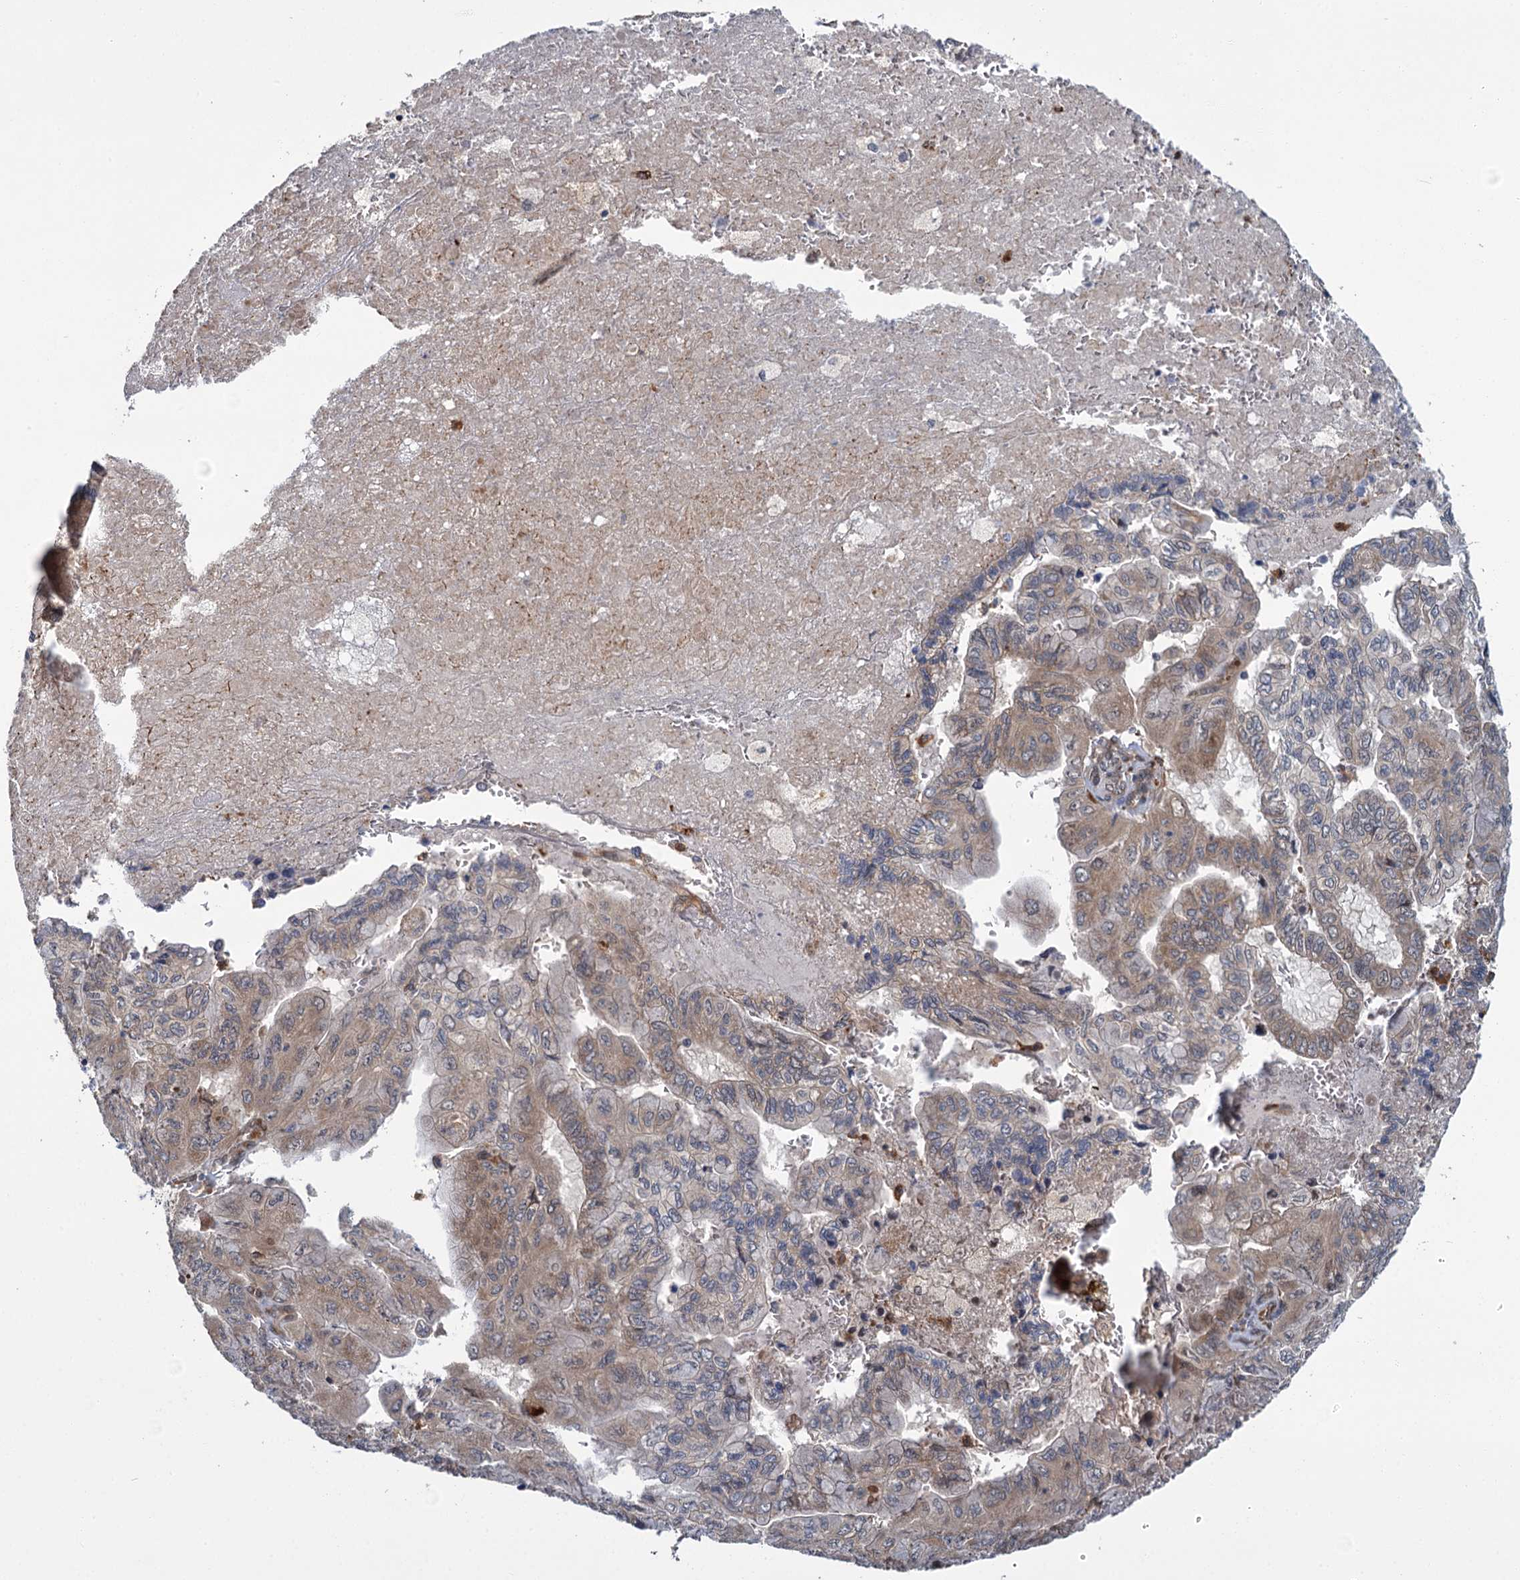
{"staining": {"intensity": "weak", "quantity": ">75%", "location": "cytoplasmic/membranous,nuclear"}, "tissue": "pancreatic cancer", "cell_type": "Tumor cells", "image_type": "cancer", "snomed": [{"axis": "morphology", "description": "Adenocarcinoma, NOS"}, {"axis": "topography", "description": "Pancreas"}], "caption": "Pancreatic cancer stained with a protein marker shows weak staining in tumor cells.", "gene": "APBA2", "patient": {"sex": "male", "age": 51}}